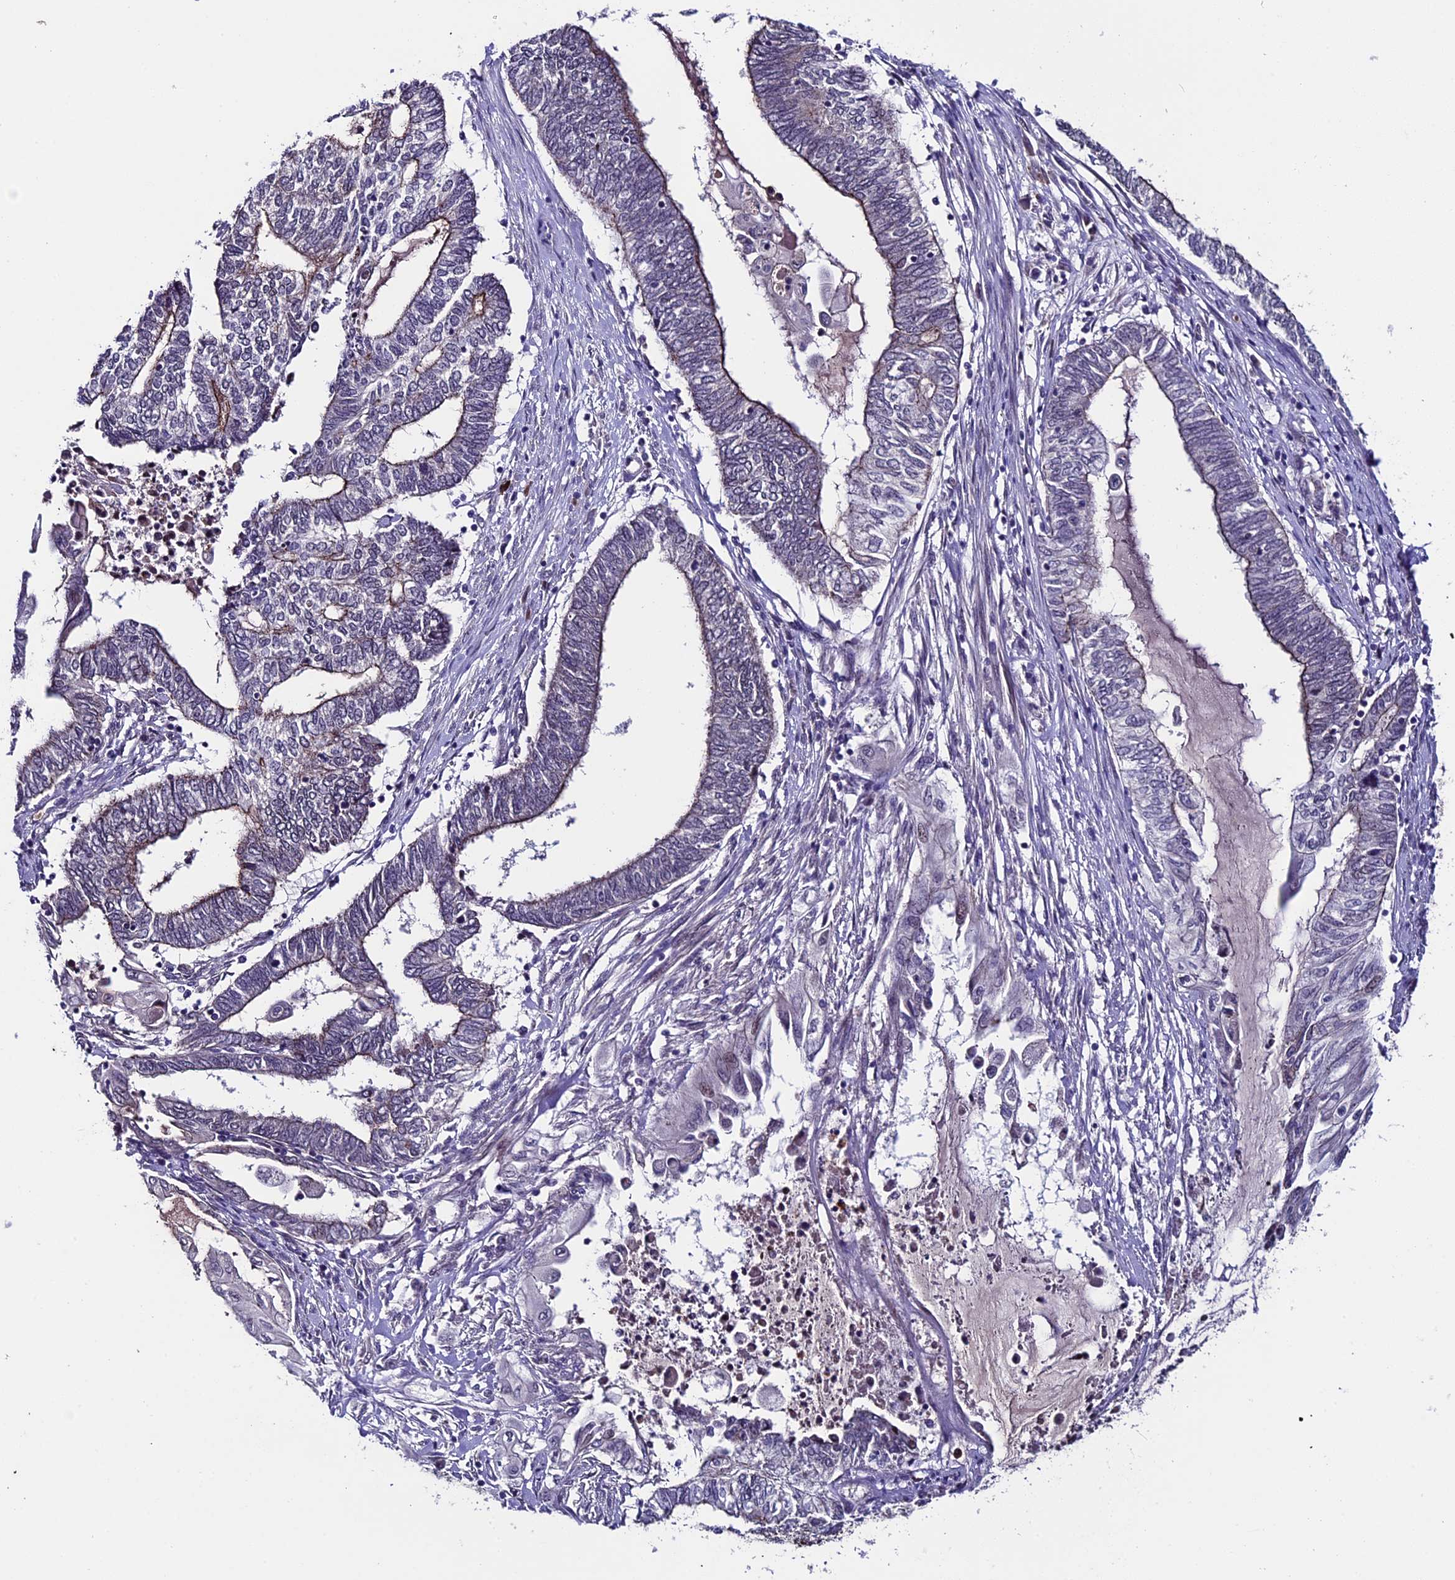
{"staining": {"intensity": "strong", "quantity": "<25%", "location": "cytoplasmic/membranous"}, "tissue": "endometrial cancer", "cell_type": "Tumor cells", "image_type": "cancer", "snomed": [{"axis": "morphology", "description": "Adenocarcinoma, NOS"}, {"axis": "topography", "description": "Uterus"}, {"axis": "topography", "description": "Endometrium"}], "caption": "Human endometrial cancer (adenocarcinoma) stained for a protein (brown) demonstrates strong cytoplasmic/membranous positive expression in approximately <25% of tumor cells.", "gene": "SIPA1L3", "patient": {"sex": "female", "age": 70}}